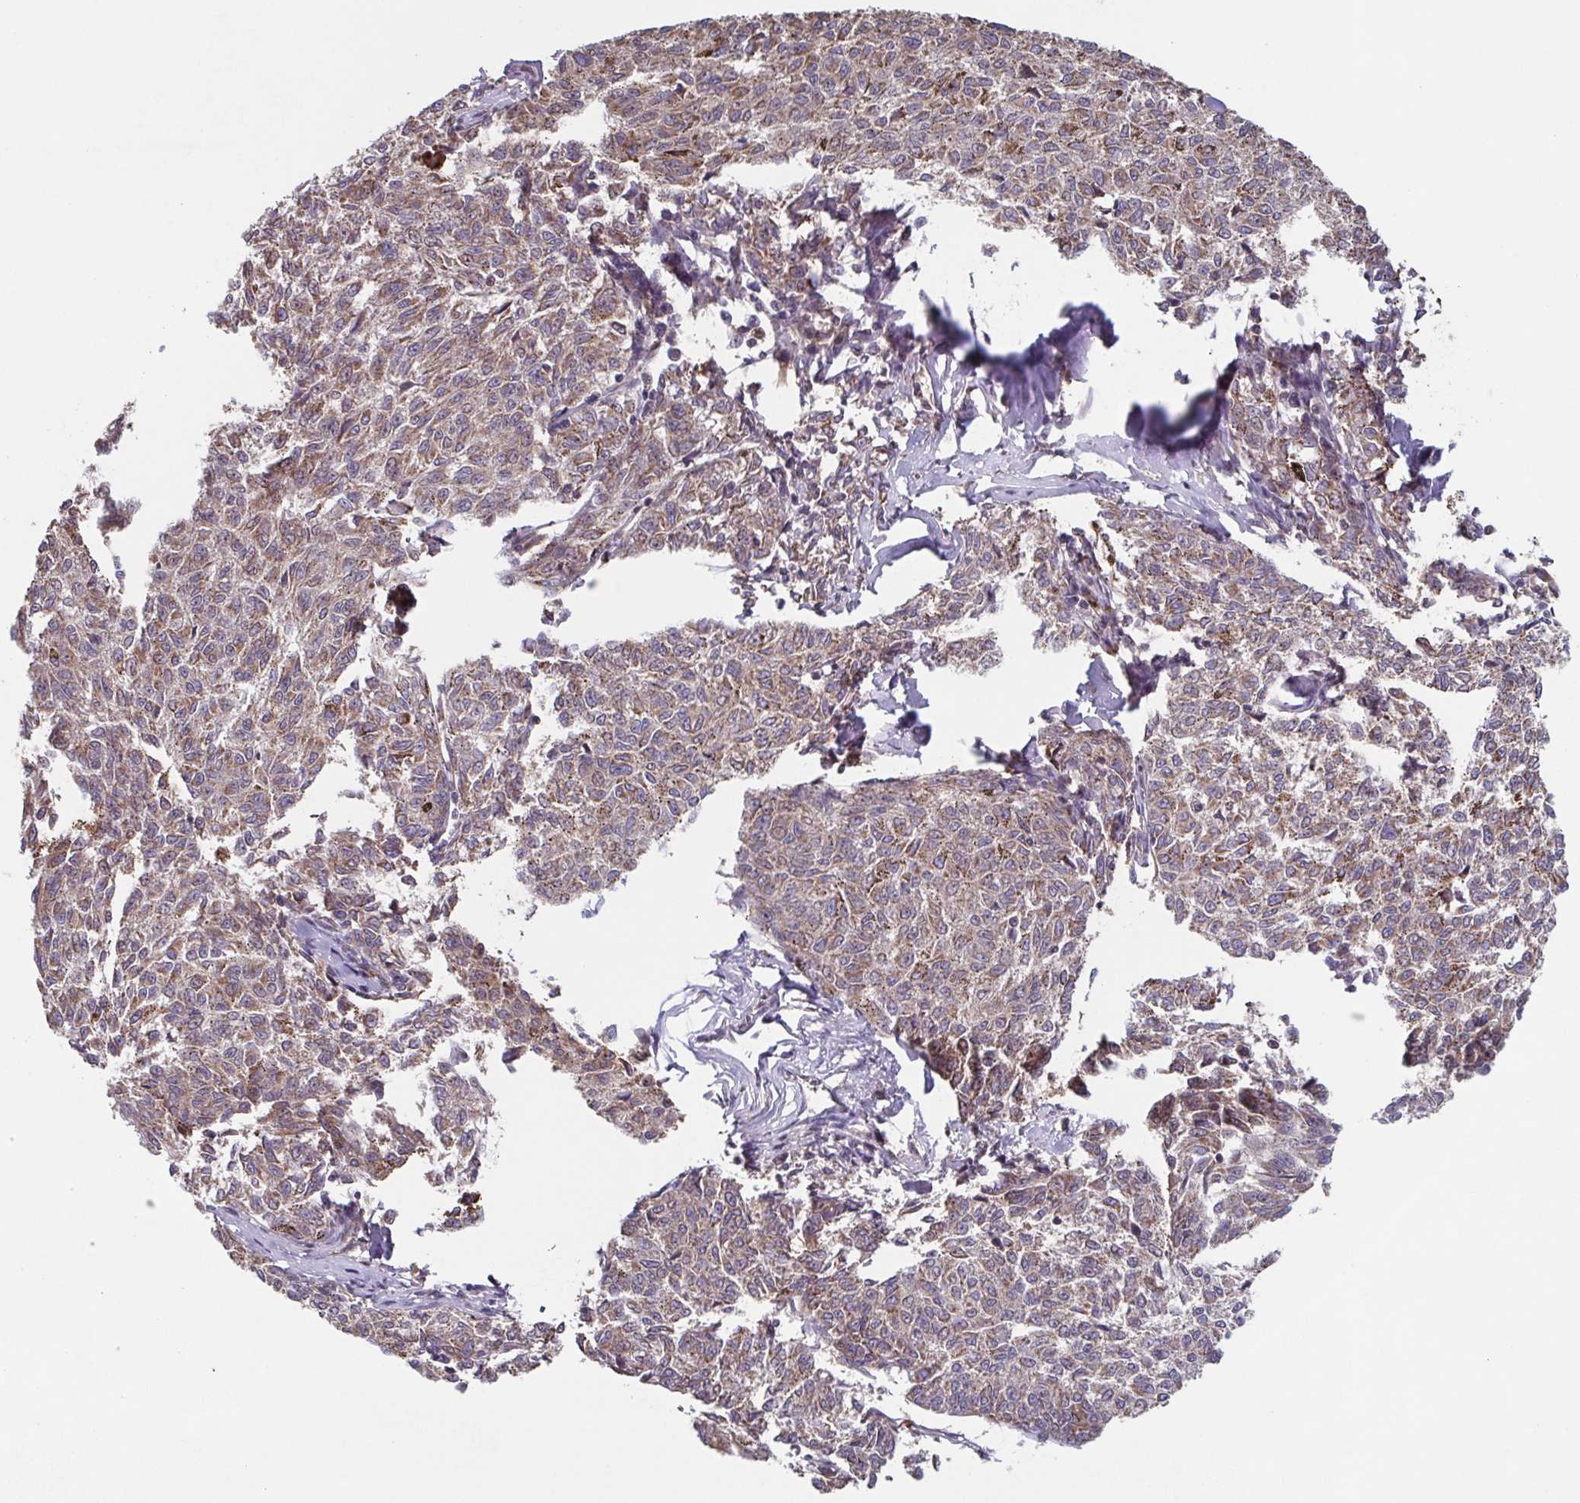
{"staining": {"intensity": "weak", "quantity": ">75%", "location": "cytoplasmic/membranous"}, "tissue": "melanoma", "cell_type": "Tumor cells", "image_type": "cancer", "snomed": [{"axis": "morphology", "description": "Malignant melanoma, NOS"}, {"axis": "topography", "description": "Skin"}], "caption": "Protein expression analysis of human malignant melanoma reveals weak cytoplasmic/membranous staining in about >75% of tumor cells.", "gene": "TTC19", "patient": {"sex": "female", "age": 72}}